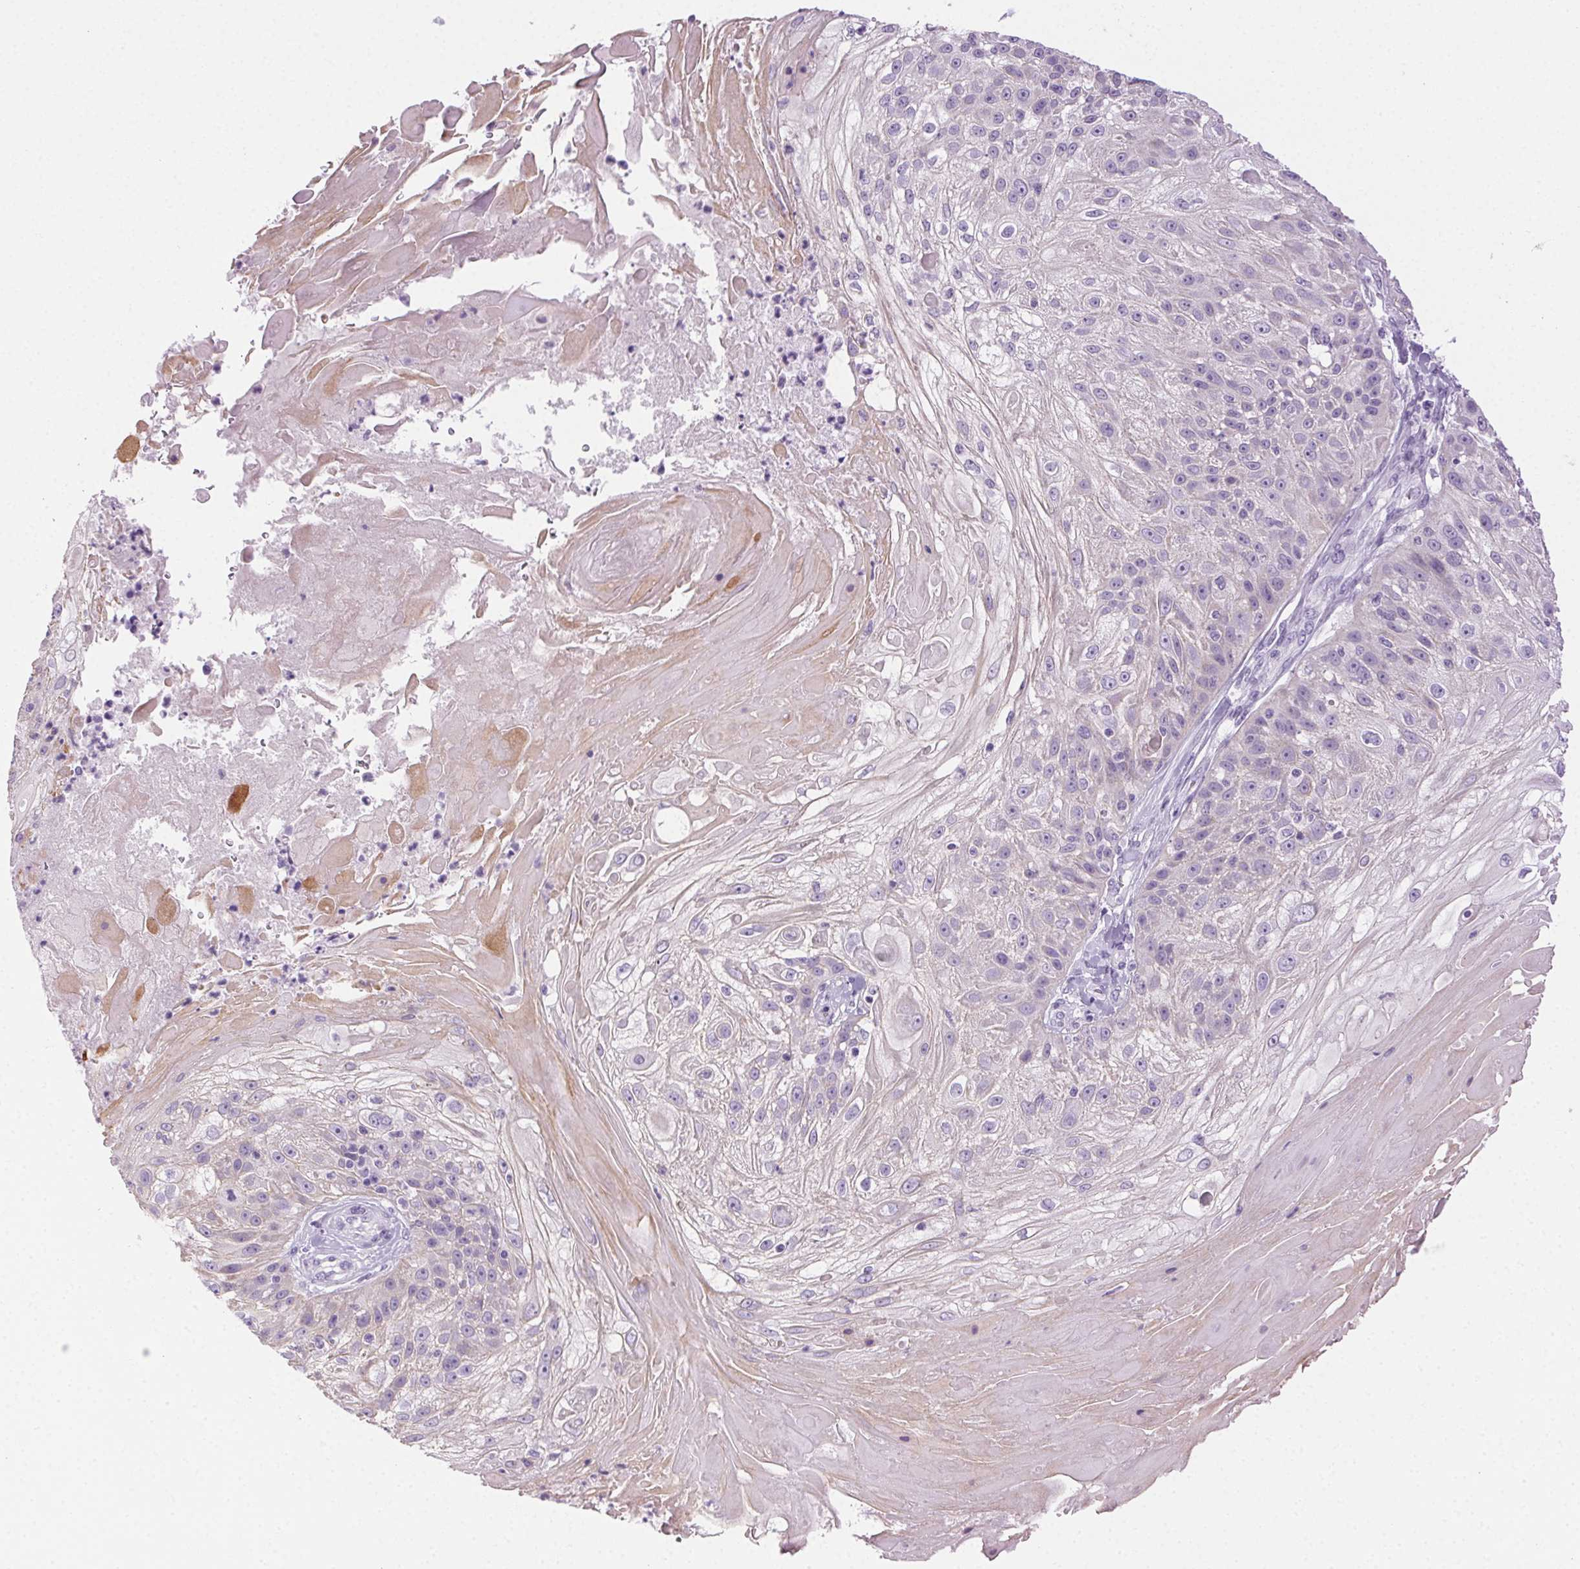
{"staining": {"intensity": "negative", "quantity": "none", "location": "none"}, "tissue": "skin cancer", "cell_type": "Tumor cells", "image_type": "cancer", "snomed": [{"axis": "morphology", "description": "Normal tissue, NOS"}, {"axis": "morphology", "description": "Squamous cell carcinoma, NOS"}, {"axis": "topography", "description": "Skin"}], "caption": "Immunohistochemical staining of squamous cell carcinoma (skin) demonstrates no significant expression in tumor cells.", "gene": "CLDN10", "patient": {"sex": "female", "age": 83}}